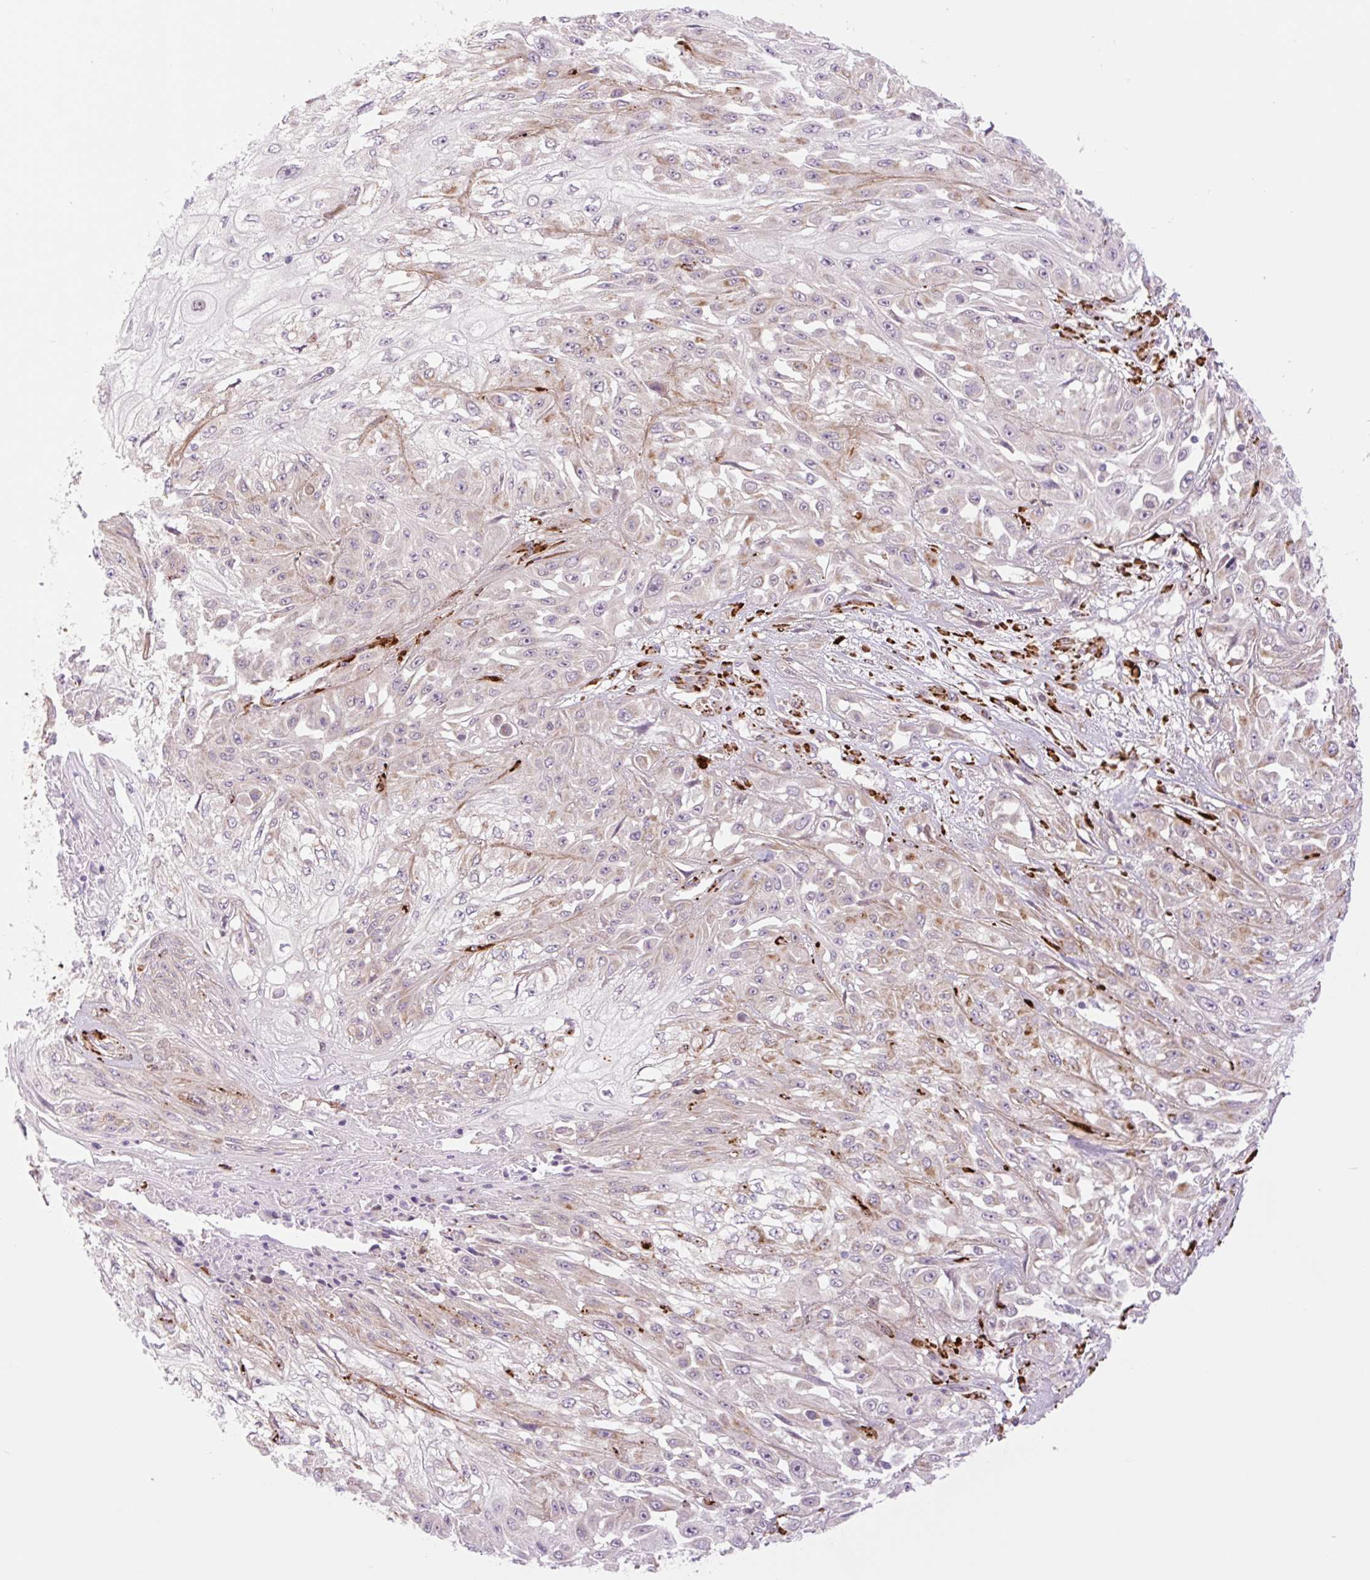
{"staining": {"intensity": "weak", "quantity": "25%-75%", "location": "cytoplasmic/membranous"}, "tissue": "skin cancer", "cell_type": "Tumor cells", "image_type": "cancer", "snomed": [{"axis": "morphology", "description": "Squamous cell carcinoma, NOS"}, {"axis": "morphology", "description": "Squamous cell carcinoma, metastatic, NOS"}, {"axis": "topography", "description": "Skin"}, {"axis": "topography", "description": "Lymph node"}], "caption": "A low amount of weak cytoplasmic/membranous staining is identified in about 25%-75% of tumor cells in skin cancer tissue. Nuclei are stained in blue.", "gene": "COL5A1", "patient": {"sex": "male", "age": 75}}